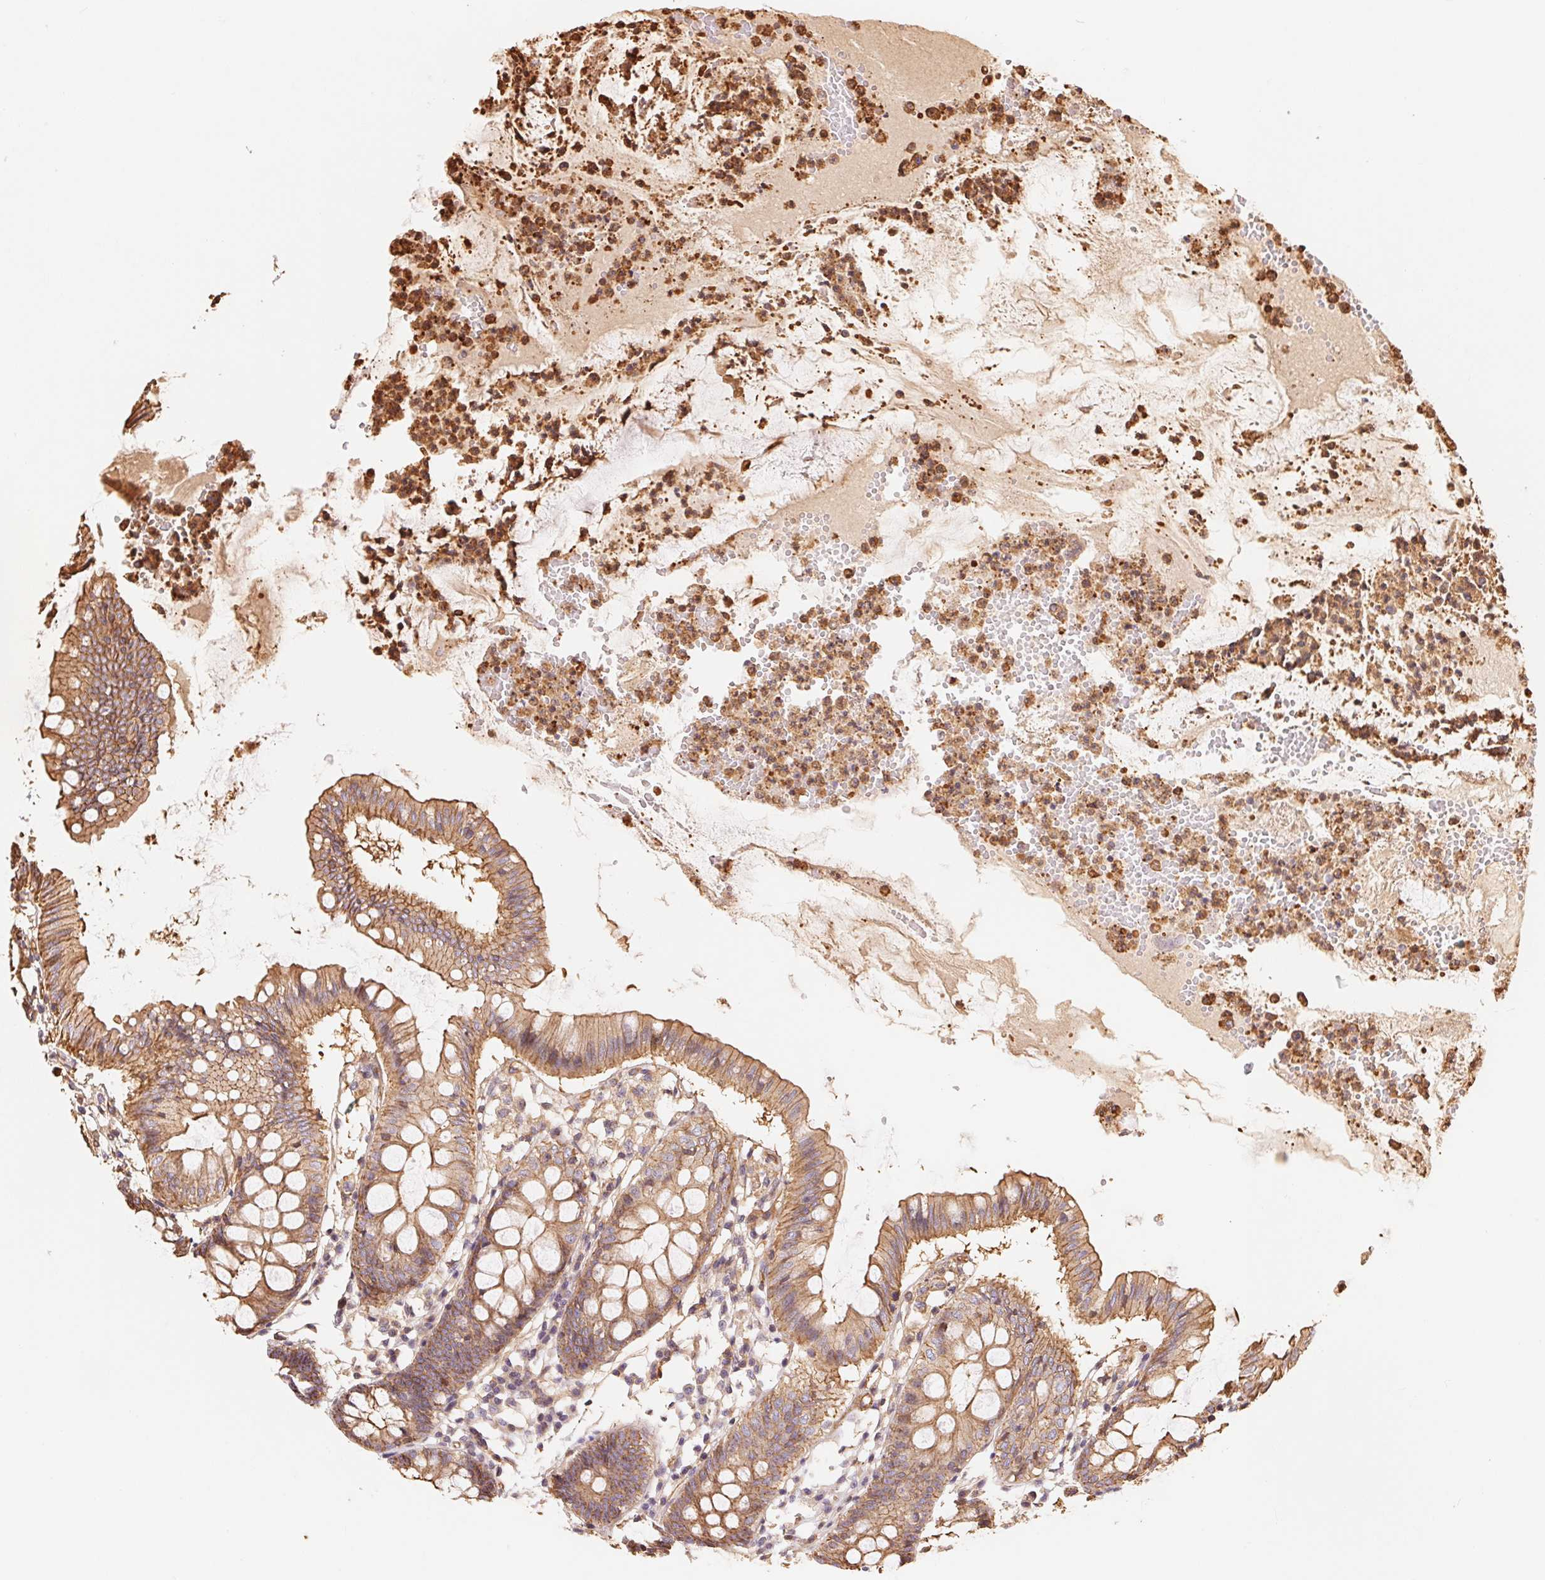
{"staining": {"intensity": "moderate", "quantity": ">75%", "location": "cytoplasmic/membranous"}, "tissue": "colon", "cell_type": "Endothelial cells", "image_type": "normal", "snomed": [{"axis": "morphology", "description": "Normal tissue, NOS"}, {"axis": "topography", "description": "Colon"}], "caption": "Moderate cytoplasmic/membranous protein expression is present in approximately >75% of endothelial cells in colon. (brown staining indicates protein expression, while blue staining denotes nuclei).", "gene": "FRAS1", "patient": {"sex": "female", "age": 84}}